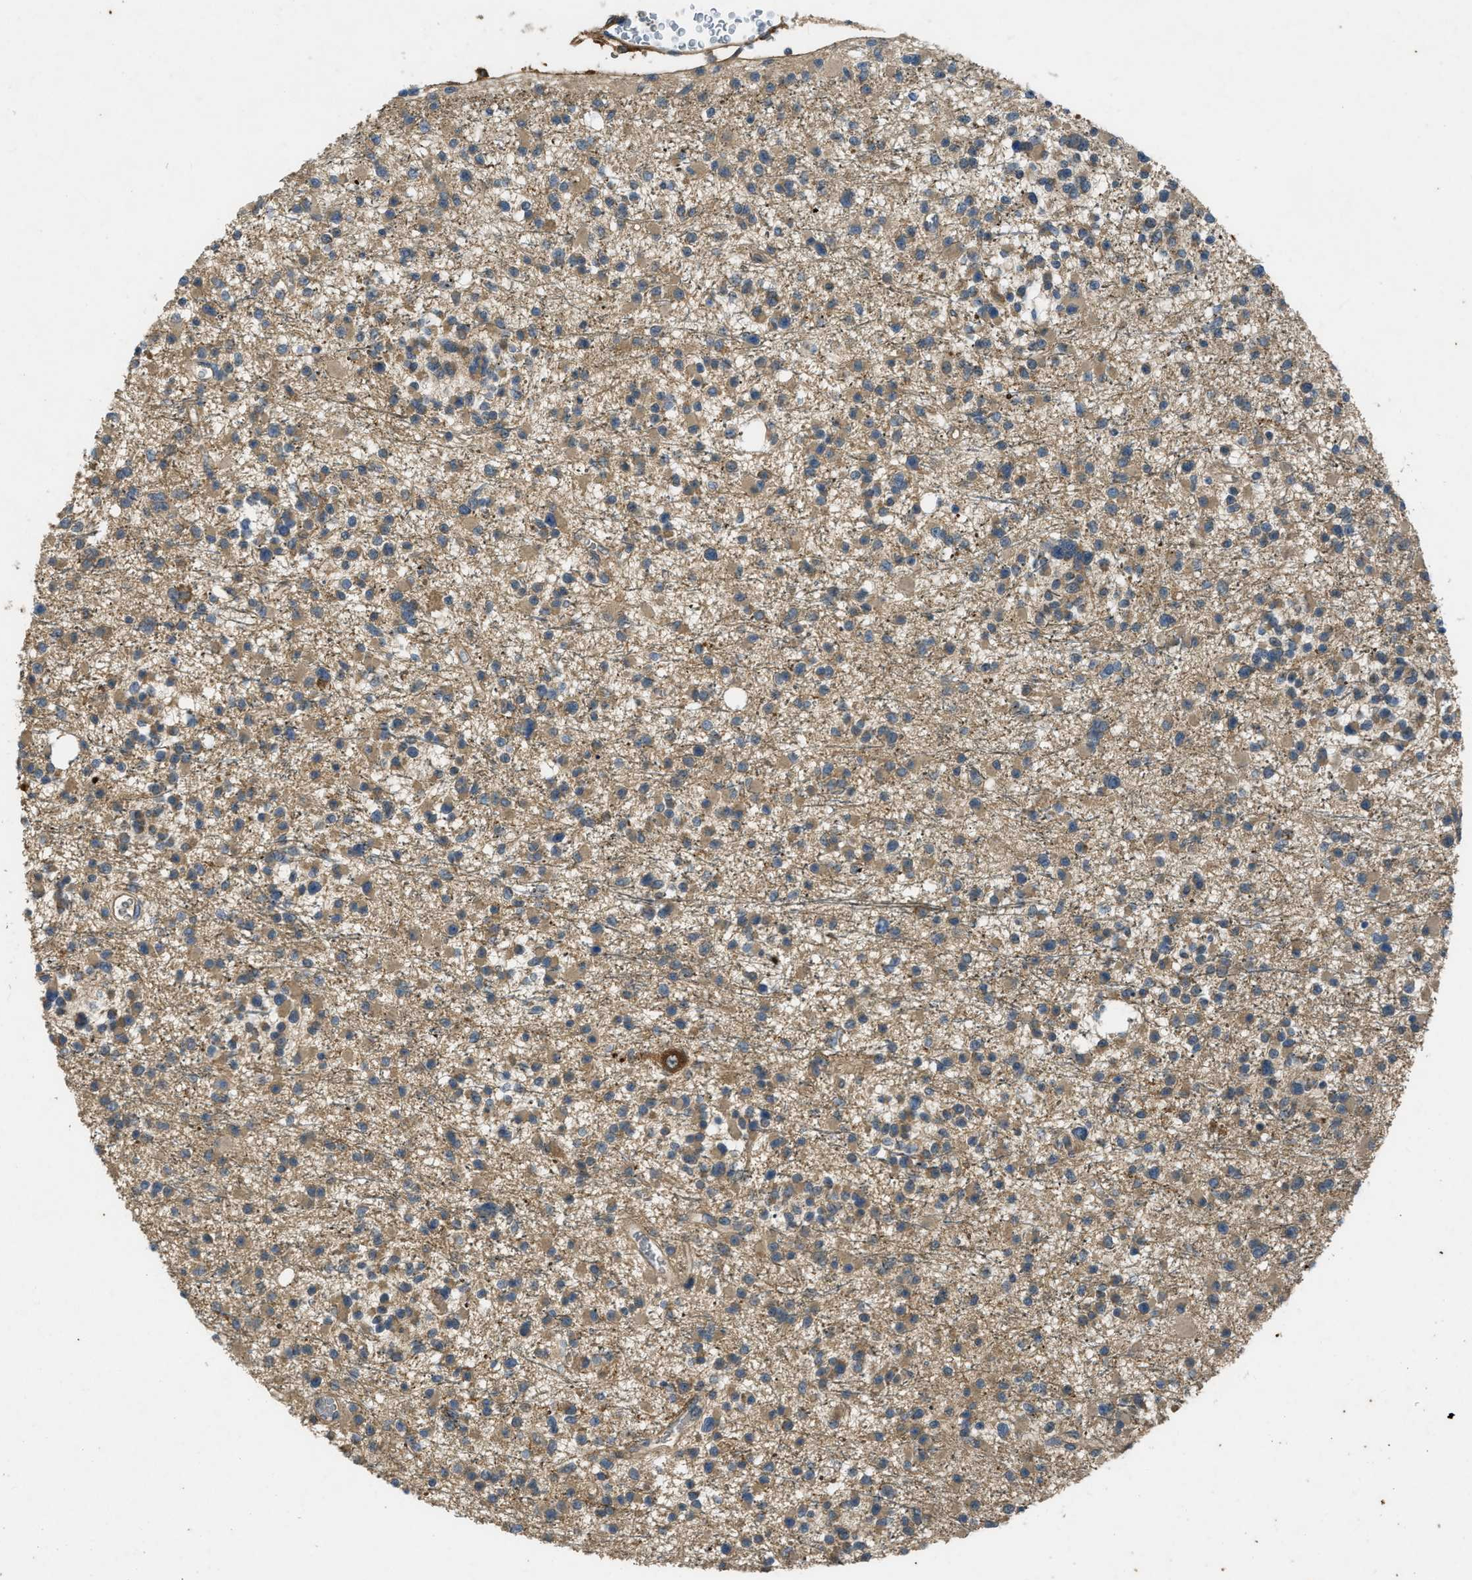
{"staining": {"intensity": "weak", "quantity": ">75%", "location": "cytoplasmic/membranous"}, "tissue": "glioma", "cell_type": "Tumor cells", "image_type": "cancer", "snomed": [{"axis": "morphology", "description": "Glioma, malignant, Low grade"}, {"axis": "topography", "description": "Brain"}], "caption": "Malignant glioma (low-grade) stained with DAB (3,3'-diaminobenzidine) immunohistochemistry reveals low levels of weak cytoplasmic/membranous positivity in approximately >75% of tumor cells.", "gene": "PPP3CA", "patient": {"sex": "female", "age": 22}}